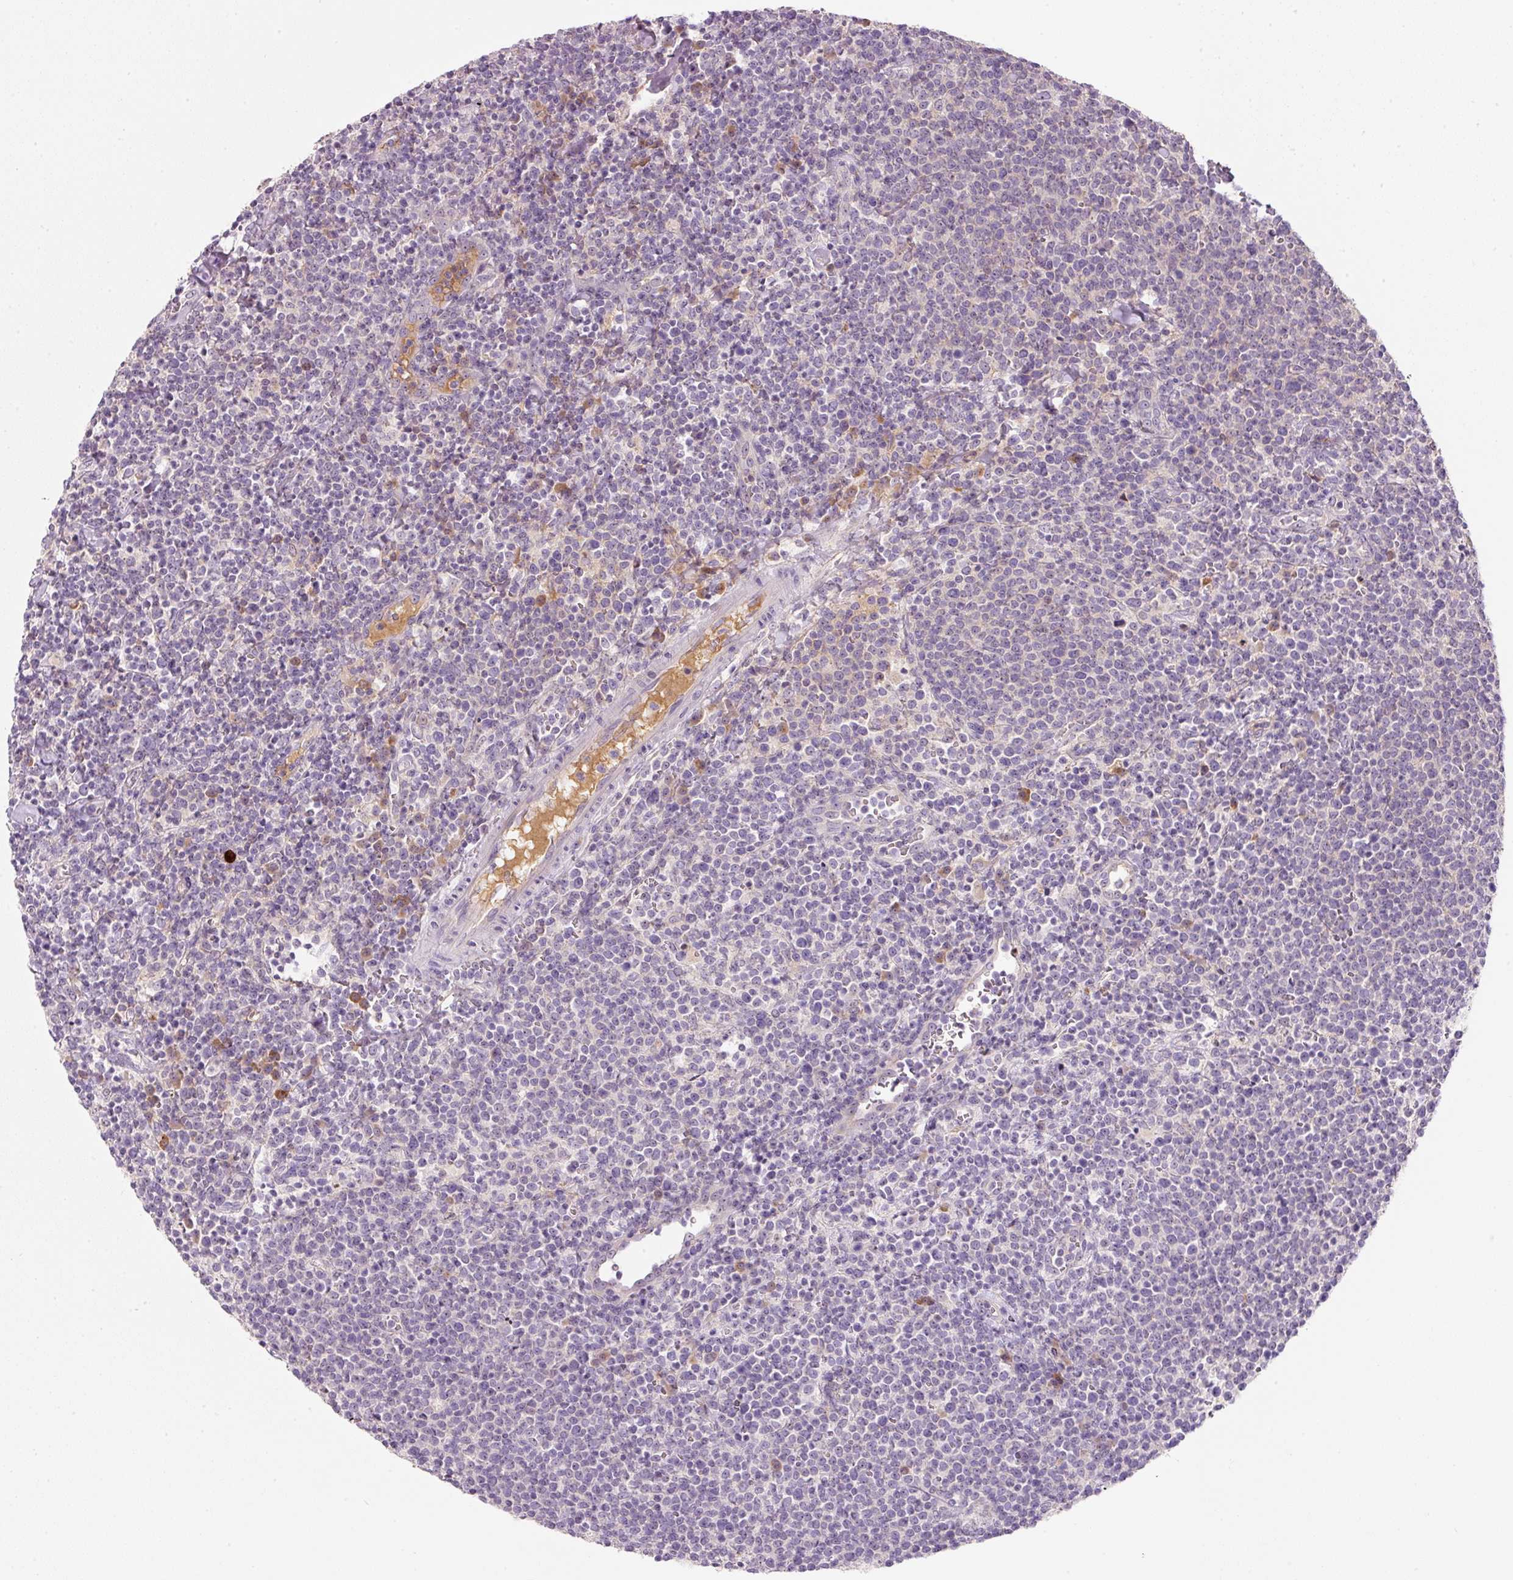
{"staining": {"intensity": "negative", "quantity": "none", "location": "none"}, "tissue": "lymphoma", "cell_type": "Tumor cells", "image_type": "cancer", "snomed": [{"axis": "morphology", "description": "Malignant lymphoma, non-Hodgkin's type, High grade"}, {"axis": "topography", "description": "Lymph node"}], "caption": "The photomicrograph shows no staining of tumor cells in lymphoma. (Immunohistochemistry, brightfield microscopy, high magnification).", "gene": "TMEM37", "patient": {"sex": "male", "age": 61}}